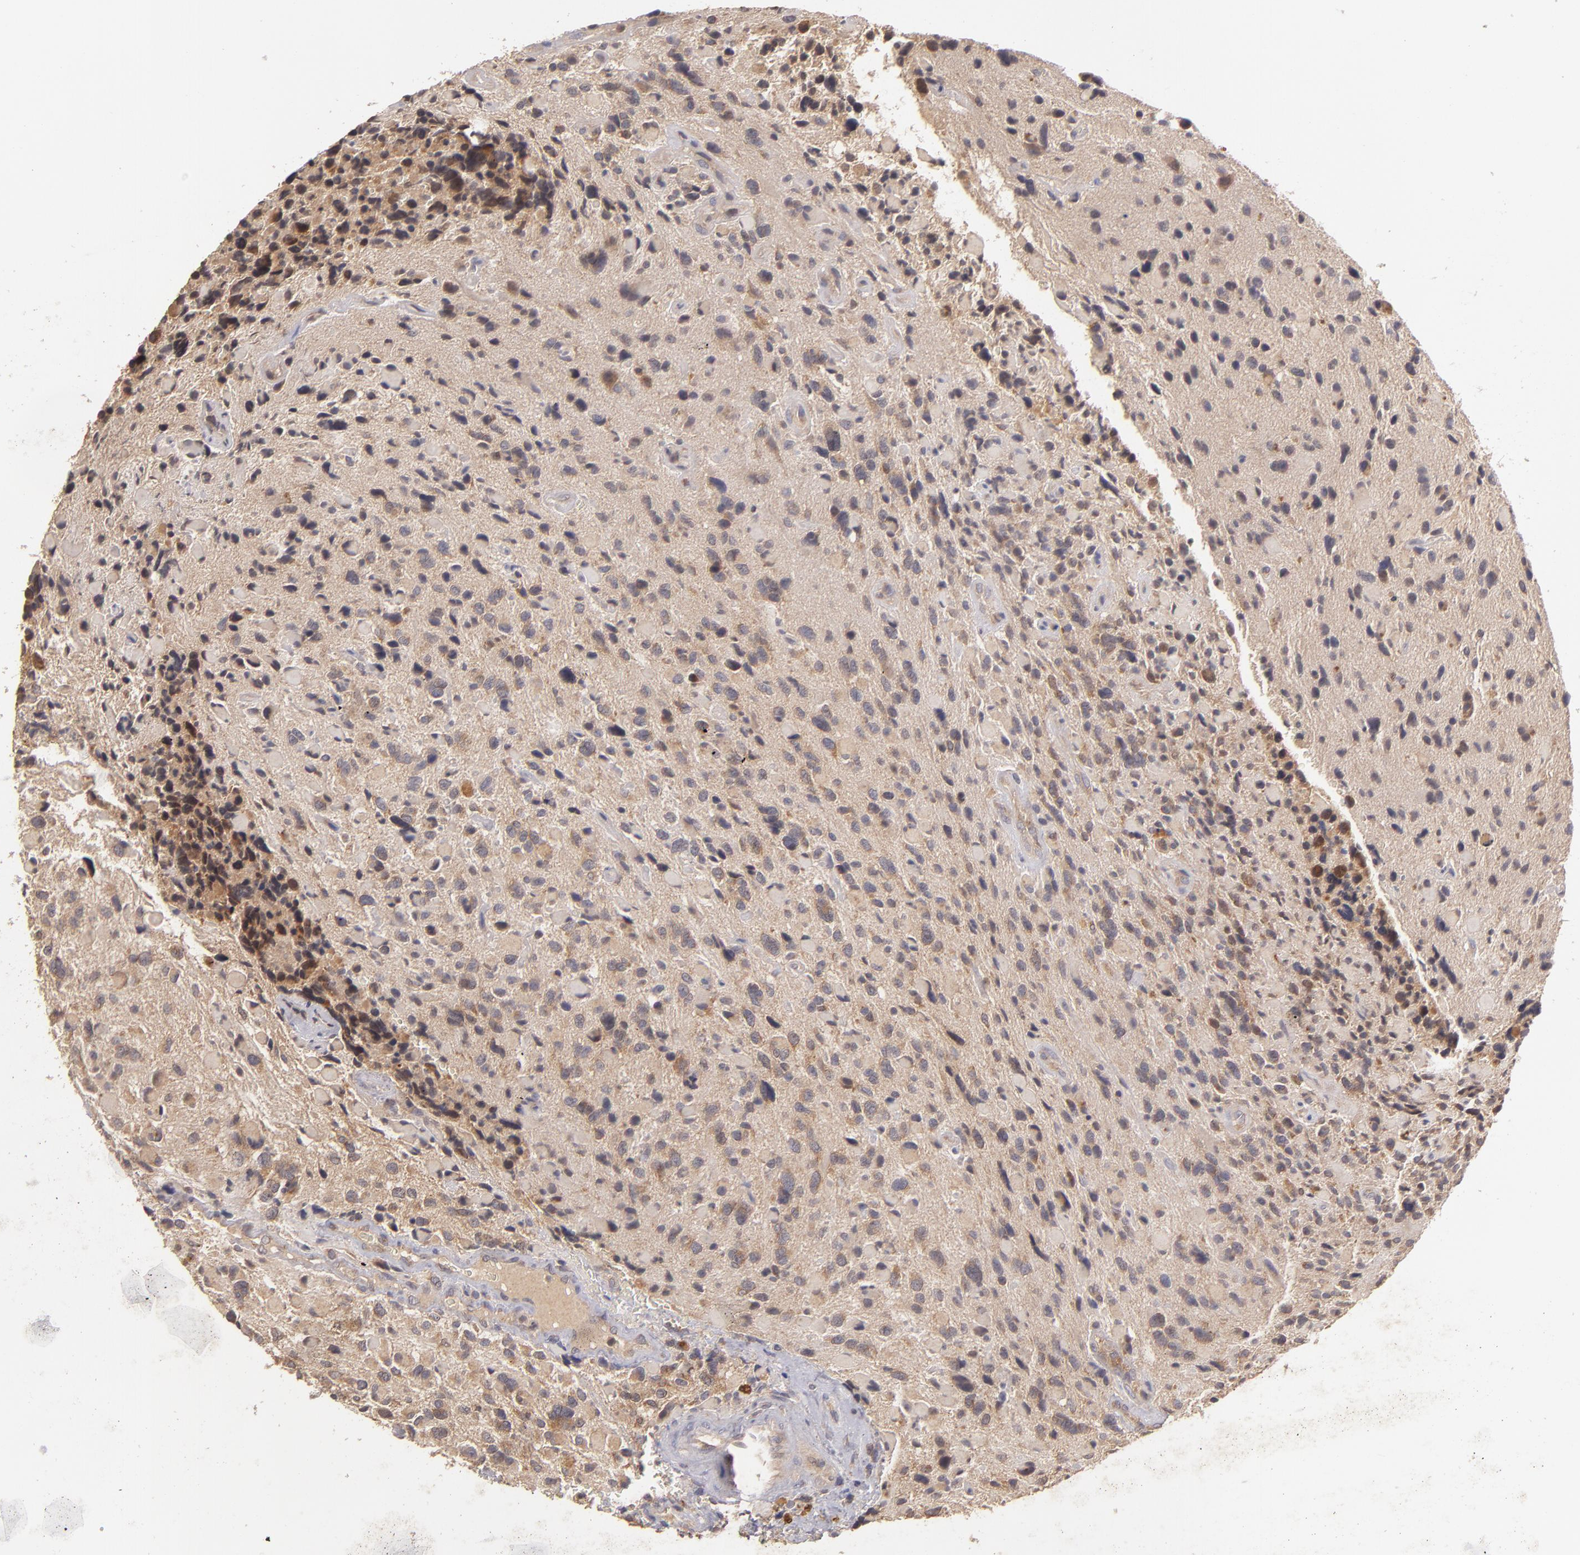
{"staining": {"intensity": "moderate", "quantity": "25%-75%", "location": "cytoplasmic/membranous"}, "tissue": "glioma", "cell_type": "Tumor cells", "image_type": "cancer", "snomed": [{"axis": "morphology", "description": "Glioma, malignant, High grade"}, {"axis": "topography", "description": "Brain"}], "caption": "IHC (DAB (3,3'-diaminobenzidine)) staining of high-grade glioma (malignant) displays moderate cytoplasmic/membranous protein staining in approximately 25%-75% of tumor cells.", "gene": "UPF3B", "patient": {"sex": "female", "age": 37}}